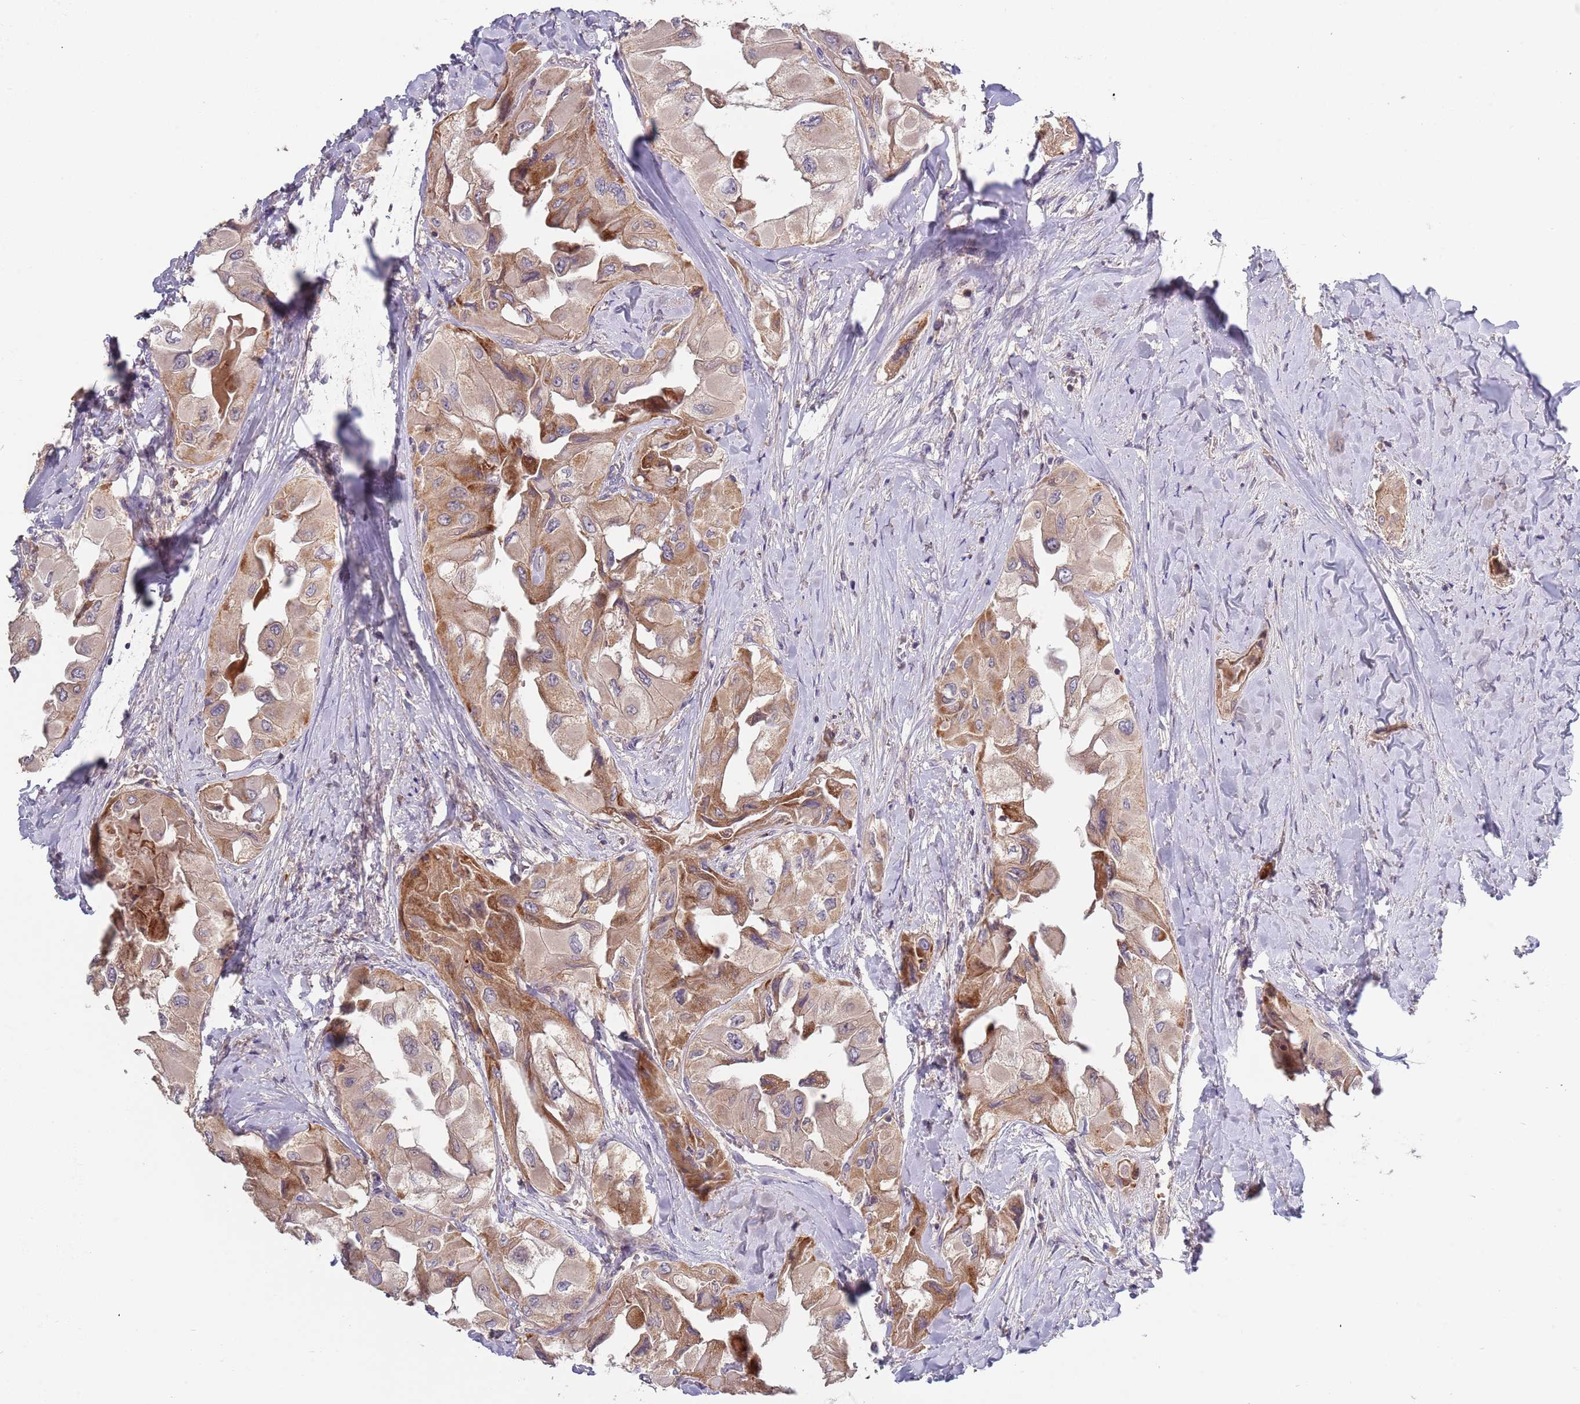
{"staining": {"intensity": "strong", "quantity": ">75%", "location": "cytoplasmic/membranous"}, "tissue": "thyroid cancer", "cell_type": "Tumor cells", "image_type": "cancer", "snomed": [{"axis": "morphology", "description": "Normal tissue, NOS"}, {"axis": "morphology", "description": "Papillary adenocarcinoma, NOS"}, {"axis": "topography", "description": "Thyroid gland"}], "caption": "The image exhibits staining of thyroid cancer, revealing strong cytoplasmic/membranous protein positivity (brown color) within tumor cells.", "gene": "ABCC10", "patient": {"sex": "female", "age": 59}}